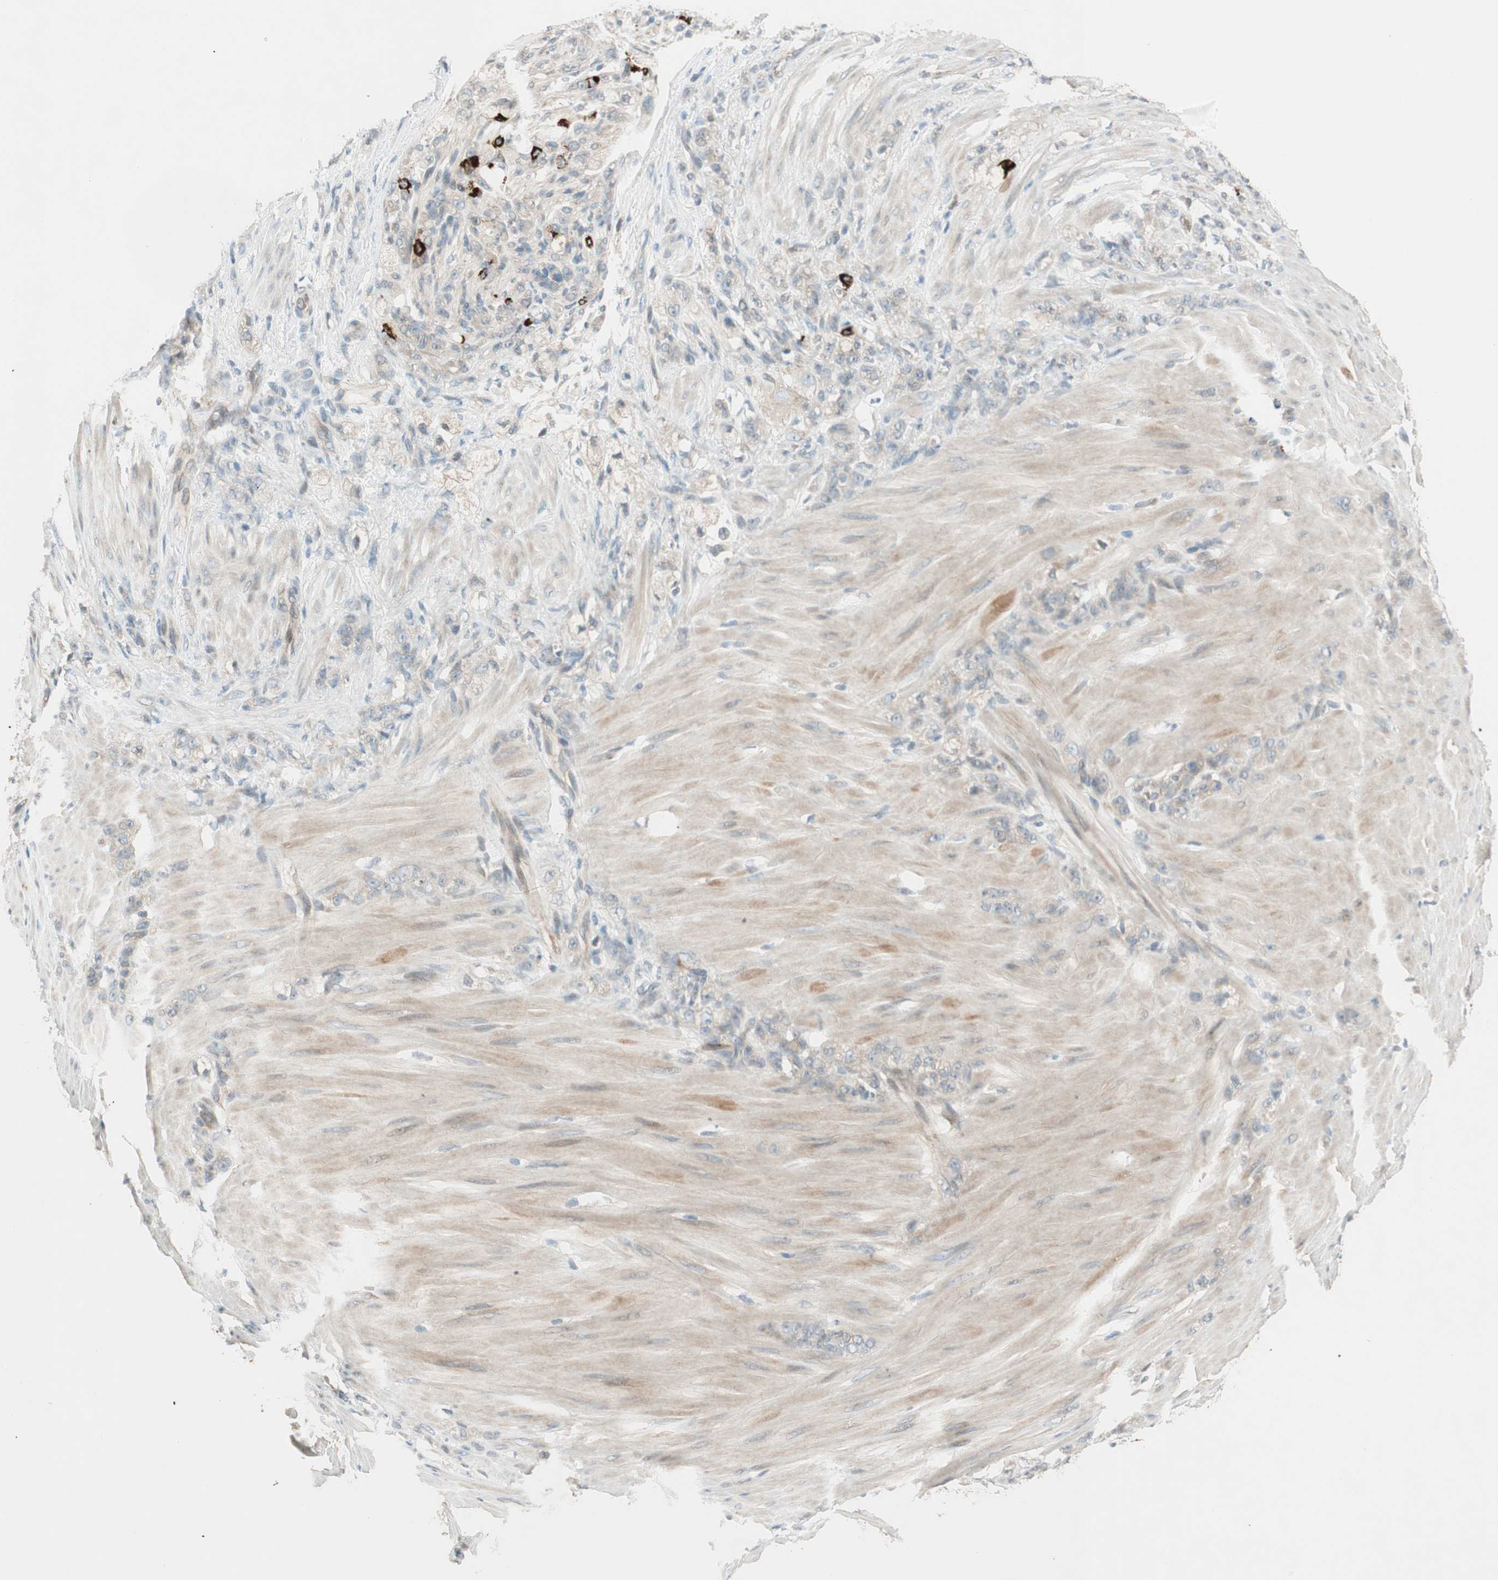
{"staining": {"intensity": "weak", "quantity": "25%-75%", "location": "cytoplasmic/membranous"}, "tissue": "stomach cancer", "cell_type": "Tumor cells", "image_type": "cancer", "snomed": [{"axis": "morphology", "description": "Adenocarcinoma, NOS"}, {"axis": "topography", "description": "Stomach"}], "caption": "Immunohistochemistry (DAB (3,3'-diaminobenzidine)) staining of stomach cancer shows weak cytoplasmic/membranous protein positivity in about 25%-75% of tumor cells.", "gene": "CGRRF1", "patient": {"sex": "male", "age": 82}}